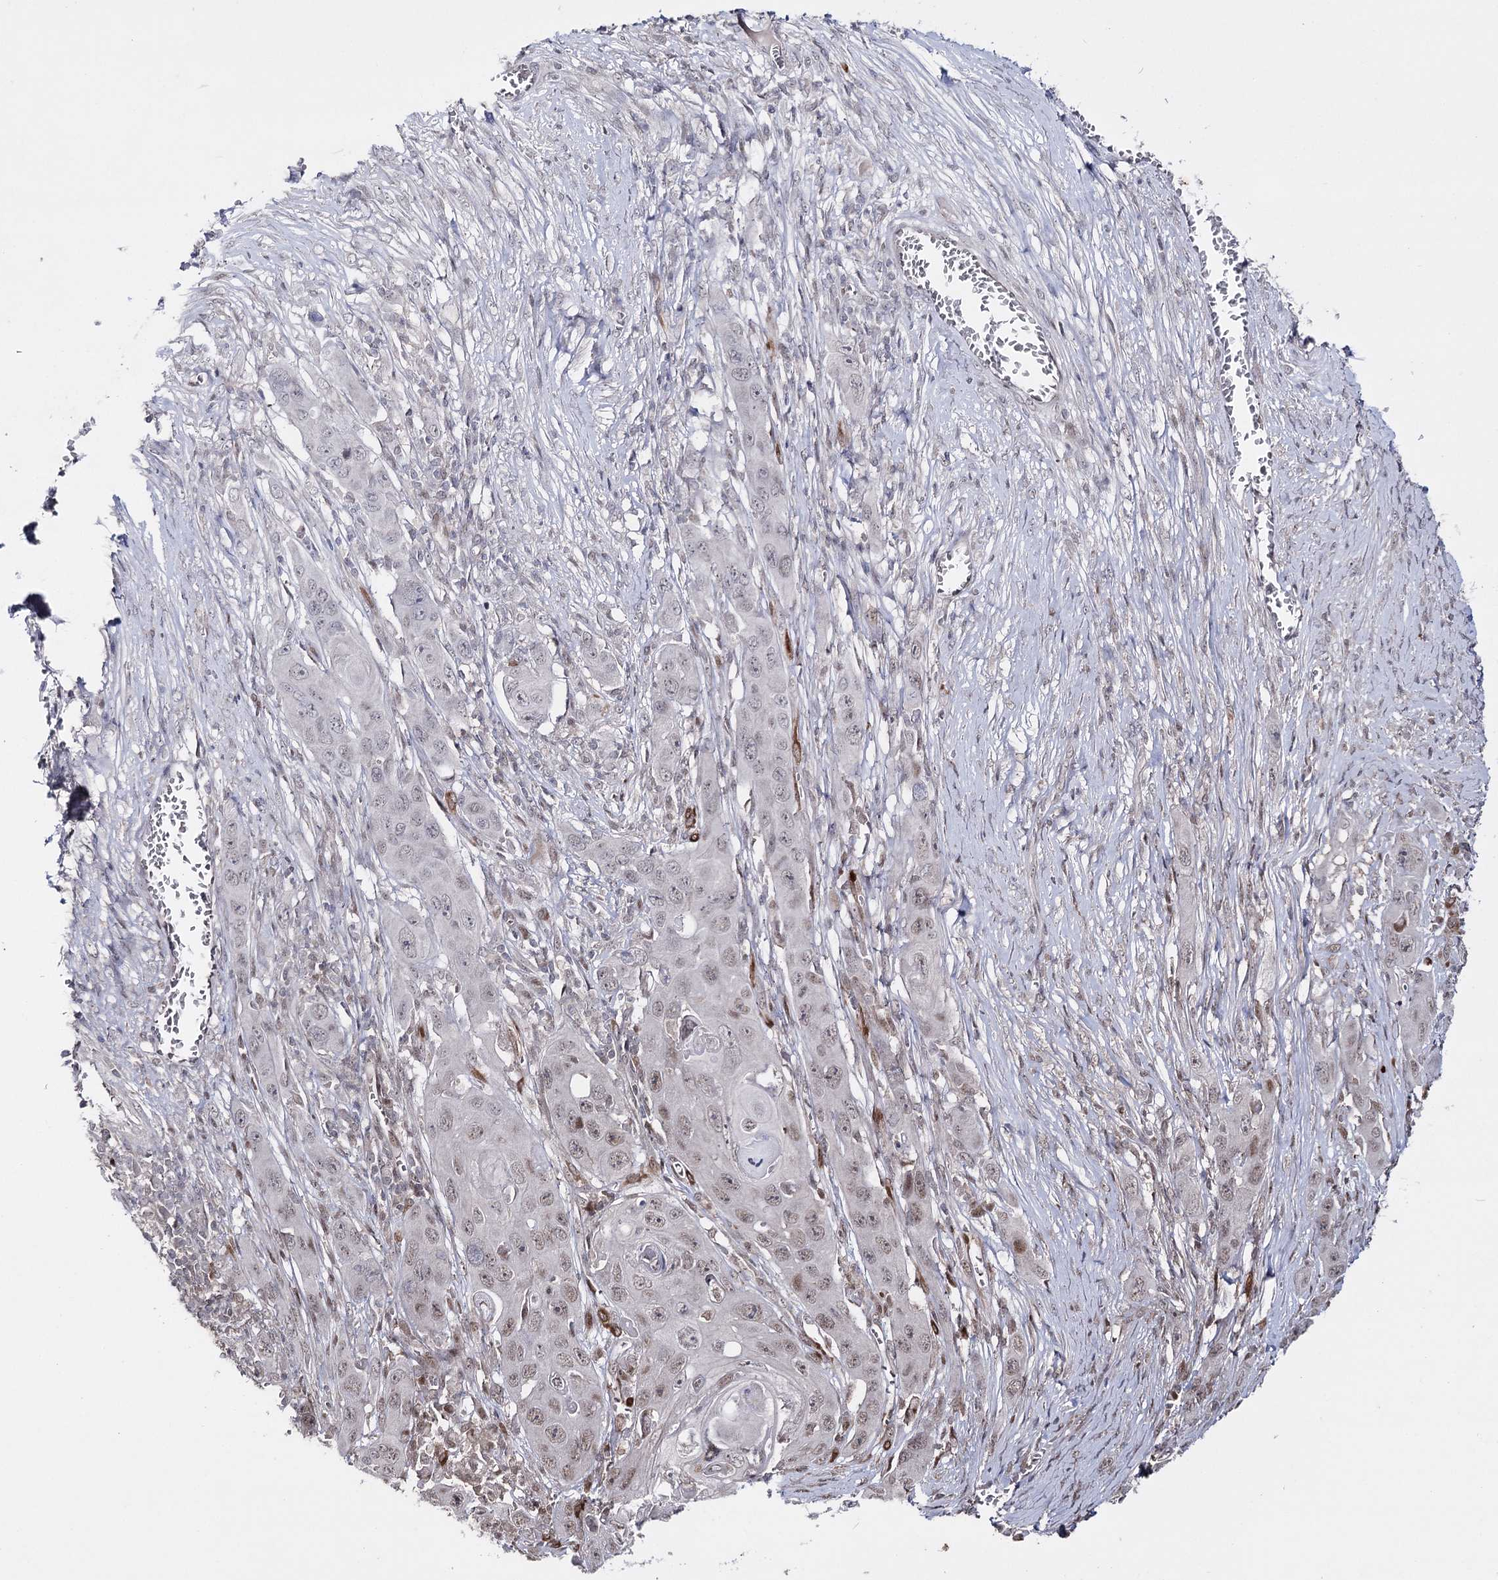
{"staining": {"intensity": "weak", "quantity": "<25%", "location": "nuclear"}, "tissue": "skin cancer", "cell_type": "Tumor cells", "image_type": "cancer", "snomed": [{"axis": "morphology", "description": "Squamous cell carcinoma, NOS"}, {"axis": "topography", "description": "Skin"}], "caption": "A photomicrograph of human squamous cell carcinoma (skin) is negative for staining in tumor cells.", "gene": "HSD11B2", "patient": {"sex": "male", "age": 55}}